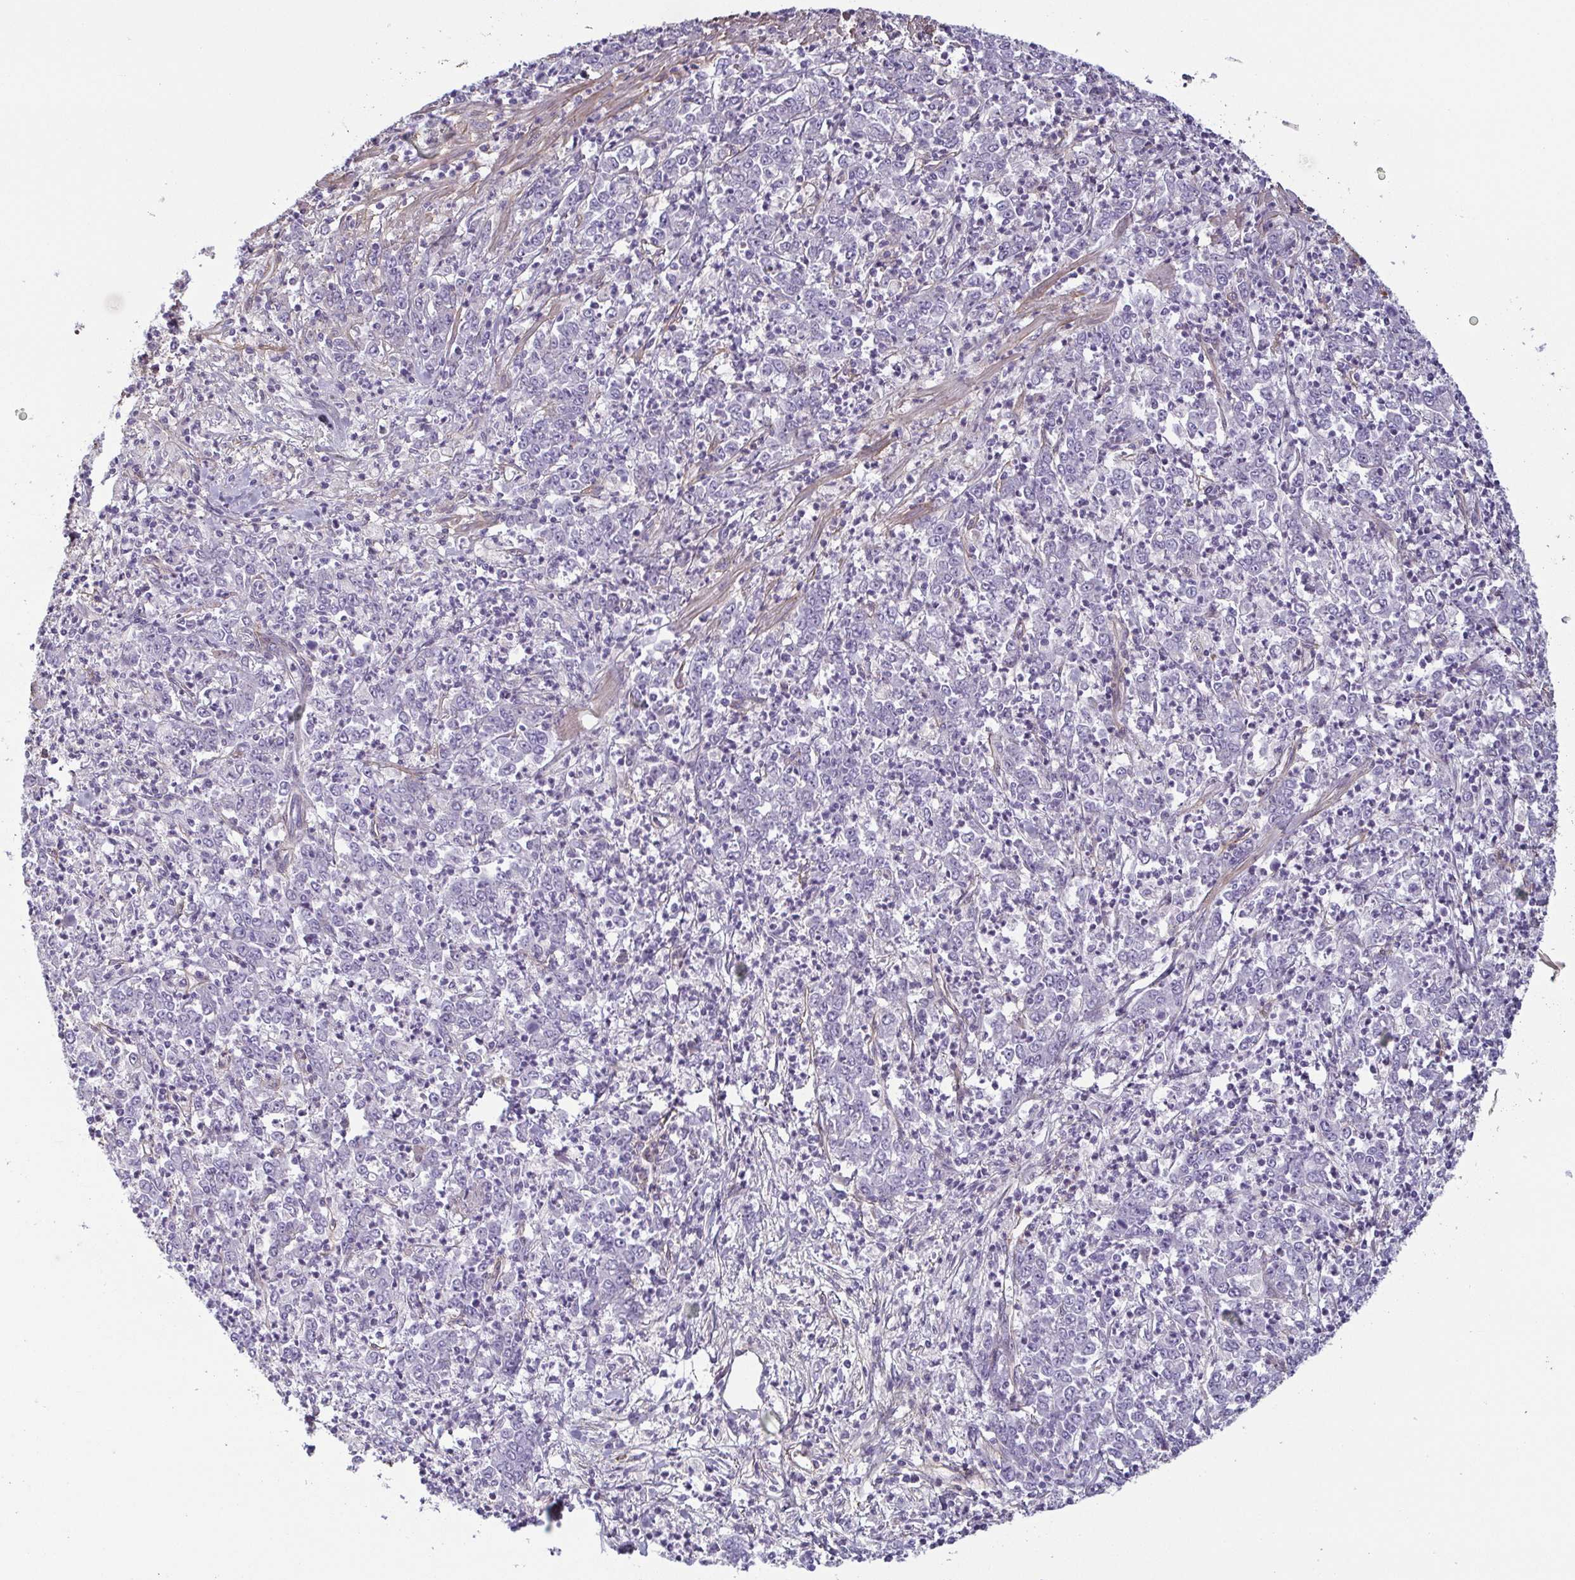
{"staining": {"intensity": "negative", "quantity": "none", "location": "none"}, "tissue": "stomach cancer", "cell_type": "Tumor cells", "image_type": "cancer", "snomed": [{"axis": "morphology", "description": "Adenocarcinoma, NOS"}, {"axis": "topography", "description": "Stomach, lower"}], "caption": "Adenocarcinoma (stomach) stained for a protein using IHC displays no positivity tumor cells.", "gene": "ECM1", "patient": {"sex": "female", "age": 71}}